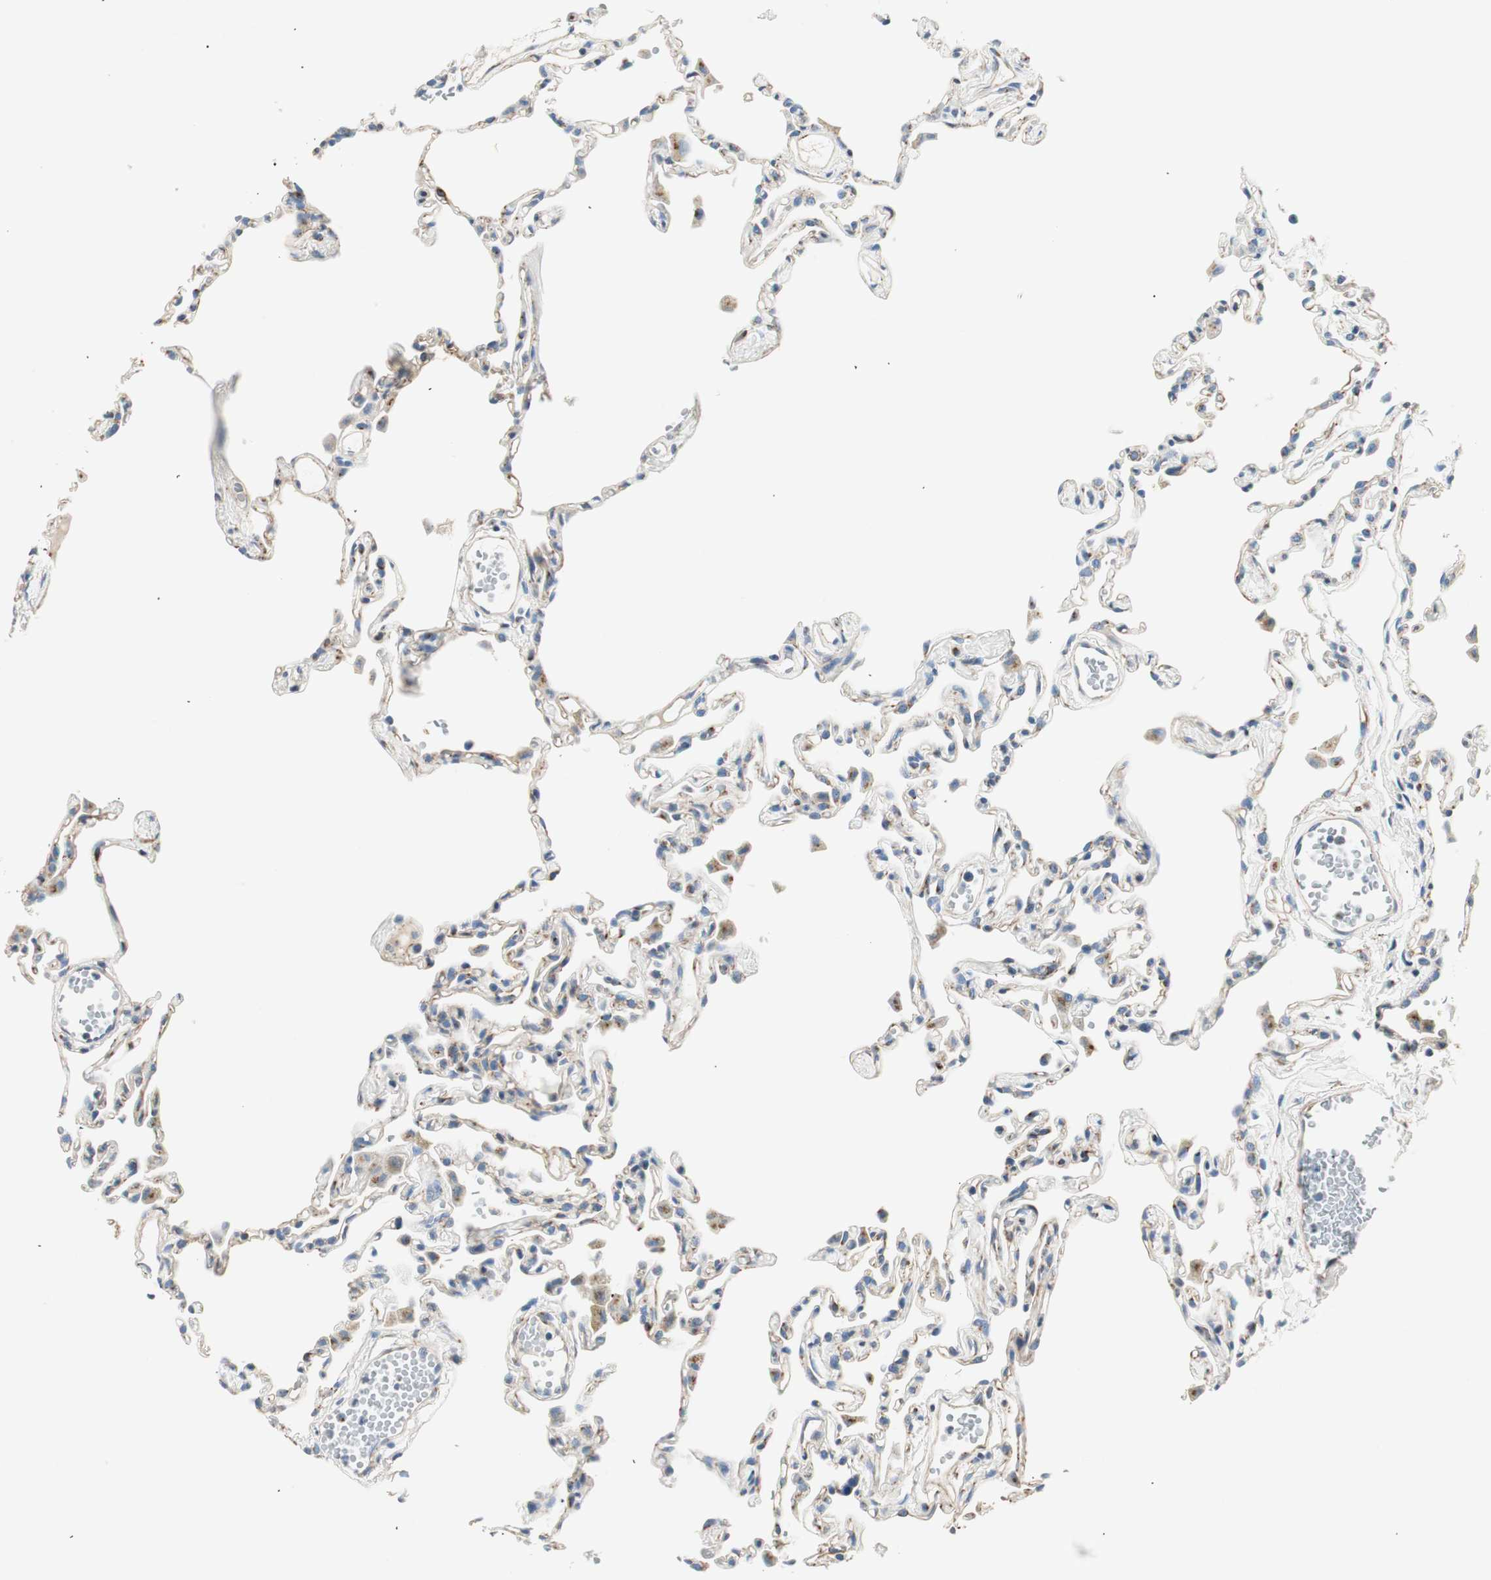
{"staining": {"intensity": "moderate", "quantity": "<25%", "location": "cytoplasmic/membranous"}, "tissue": "lung", "cell_type": "Alveolar cells", "image_type": "normal", "snomed": [{"axis": "morphology", "description": "Normal tissue, NOS"}, {"axis": "topography", "description": "Lung"}], "caption": "An image showing moderate cytoplasmic/membranous expression in about <25% of alveolar cells in benign lung, as visualized by brown immunohistochemical staining.", "gene": "TMF1", "patient": {"sex": "female", "age": 49}}